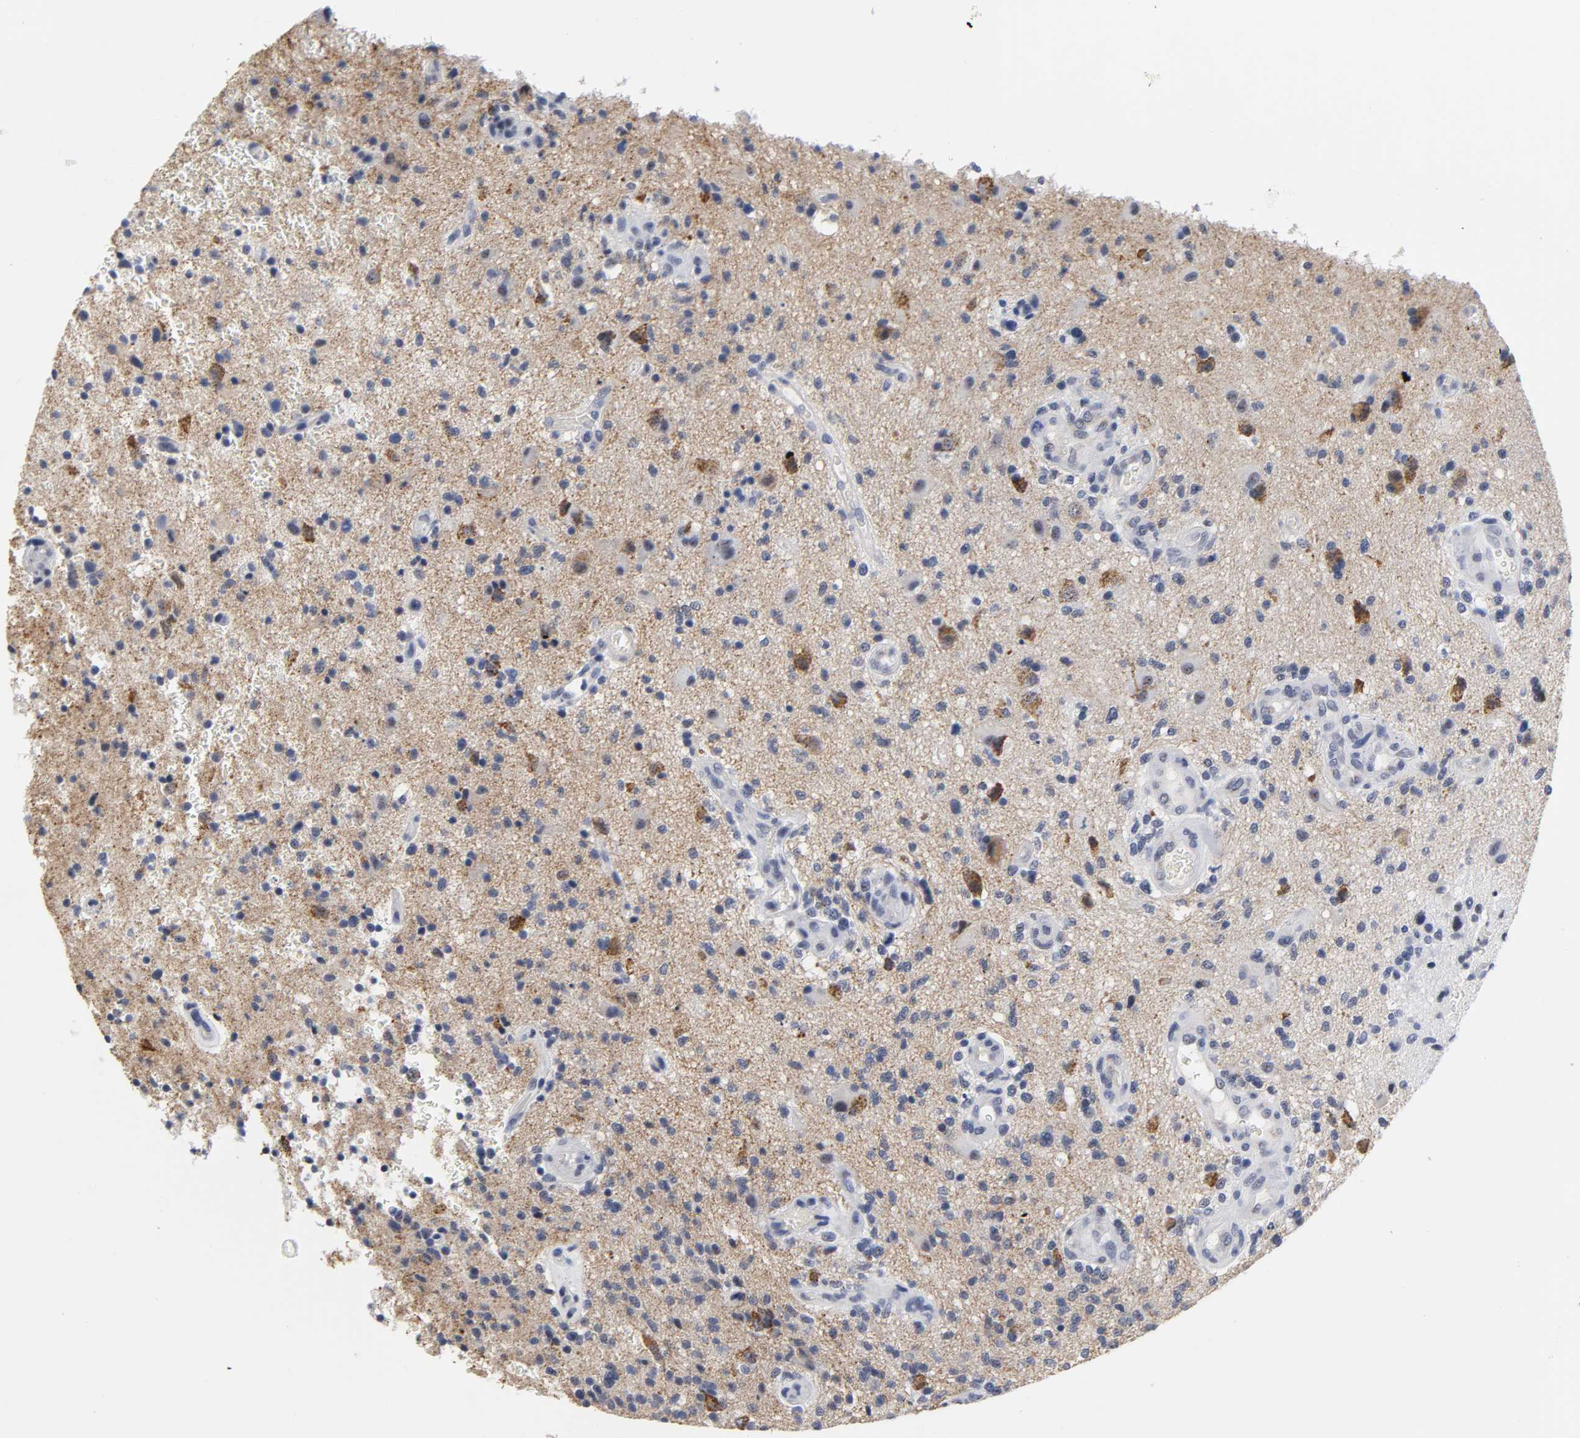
{"staining": {"intensity": "strong", "quantity": "<25%", "location": "cytoplasmic/membranous"}, "tissue": "glioma", "cell_type": "Tumor cells", "image_type": "cancer", "snomed": [{"axis": "morphology", "description": "Normal tissue, NOS"}, {"axis": "morphology", "description": "Glioma, malignant, High grade"}, {"axis": "topography", "description": "Cerebral cortex"}], "caption": "This histopathology image demonstrates immunohistochemistry staining of glioma, with medium strong cytoplasmic/membranous staining in approximately <25% of tumor cells.", "gene": "GRHL2", "patient": {"sex": "male", "age": 75}}